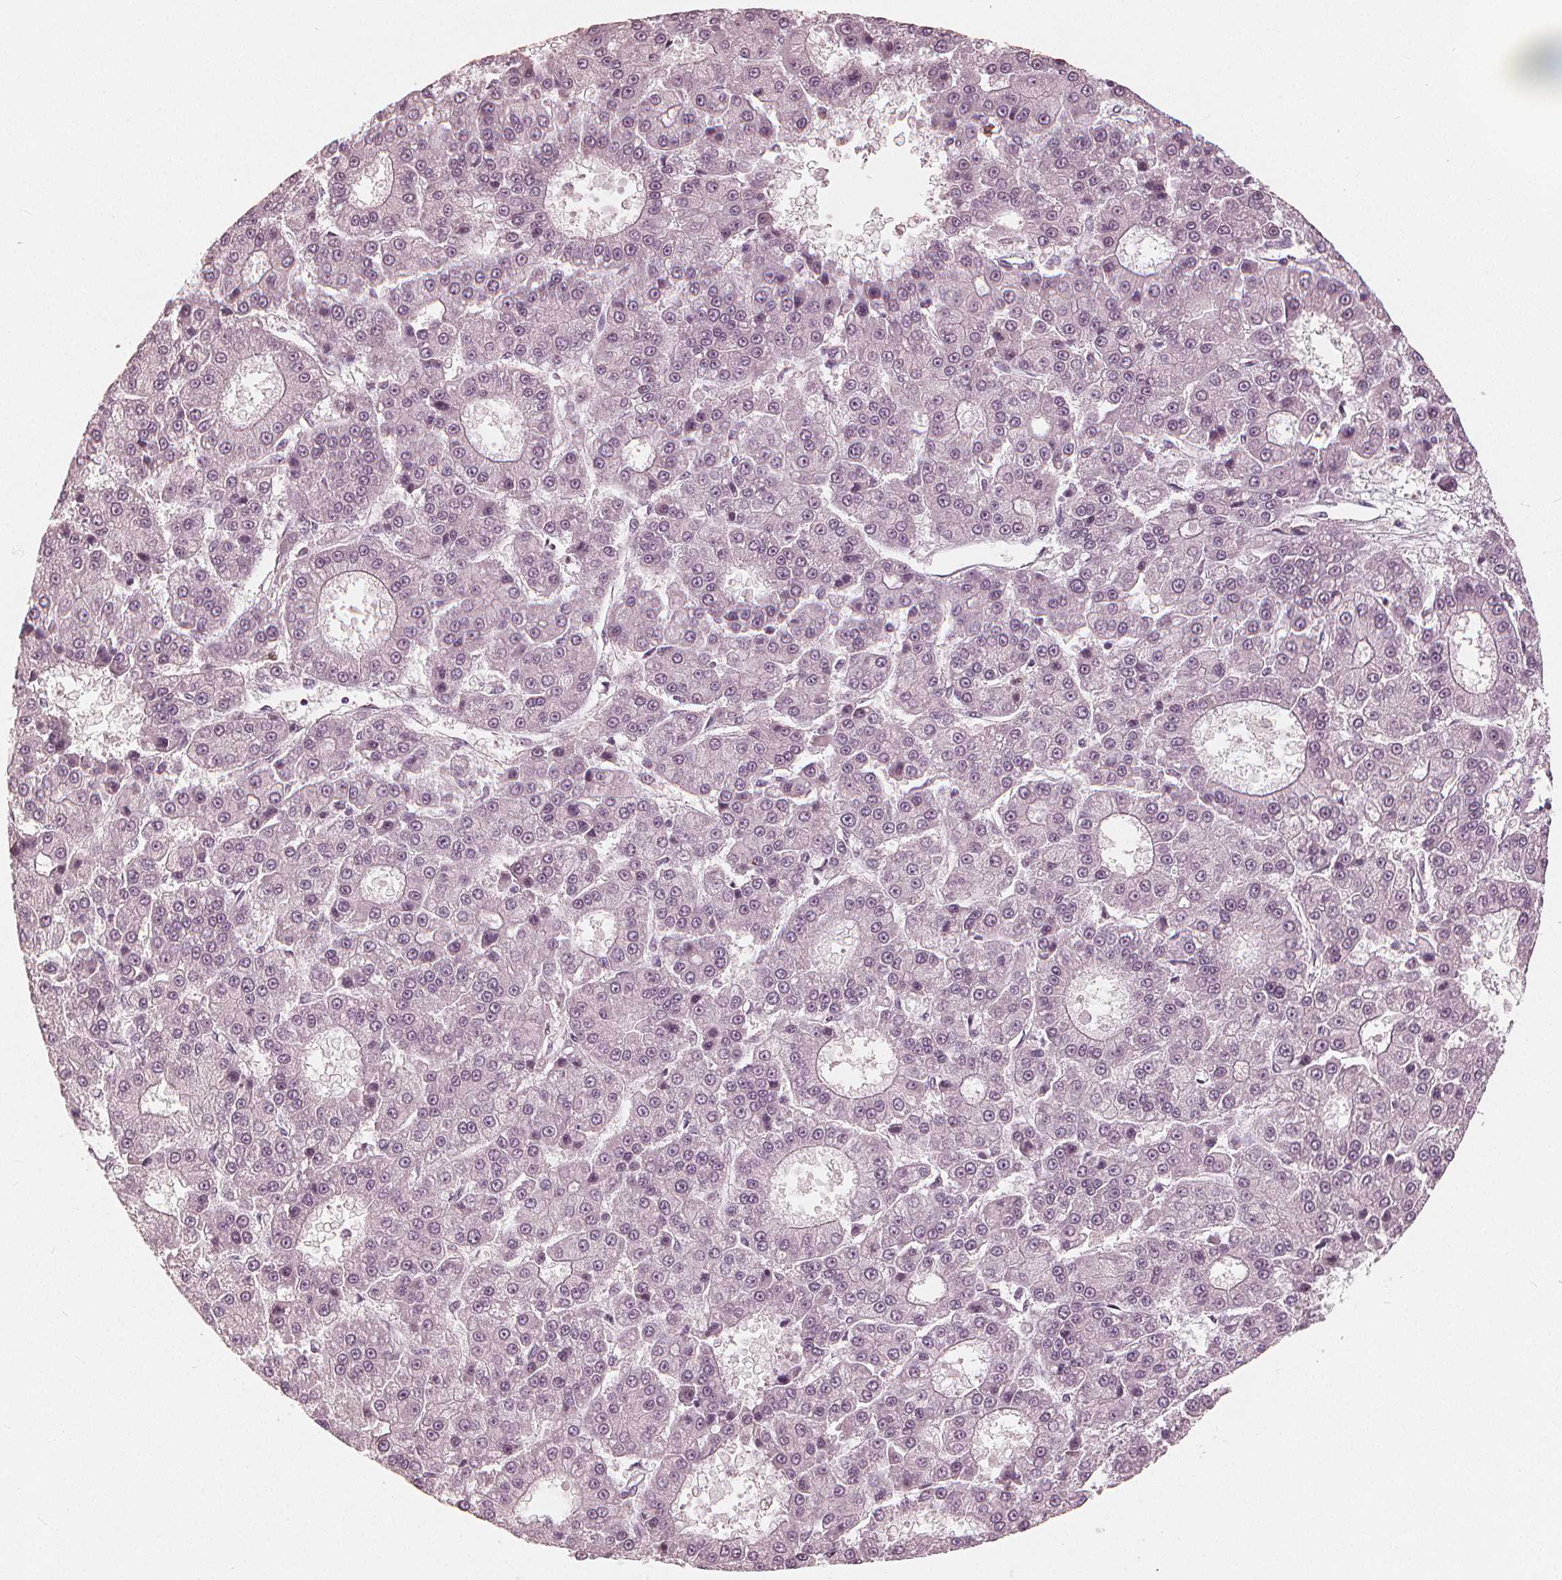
{"staining": {"intensity": "negative", "quantity": "none", "location": "none"}, "tissue": "liver cancer", "cell_type": "Tumor cells", "image_type": "cancer", "snomed": [{"axis": "morphology", "description": "Carcinoma, Hepatocellular, NOS"}, {"axis": "topography", "description": "Liver"}], "caption": "This is a micrograph of immunohistochemistry staining of liver hepatocellular carcinoma, which shows no expression in tumor cells.", "gene": "SQSTM1", "patient": {"sex": "male", "age": 70}}